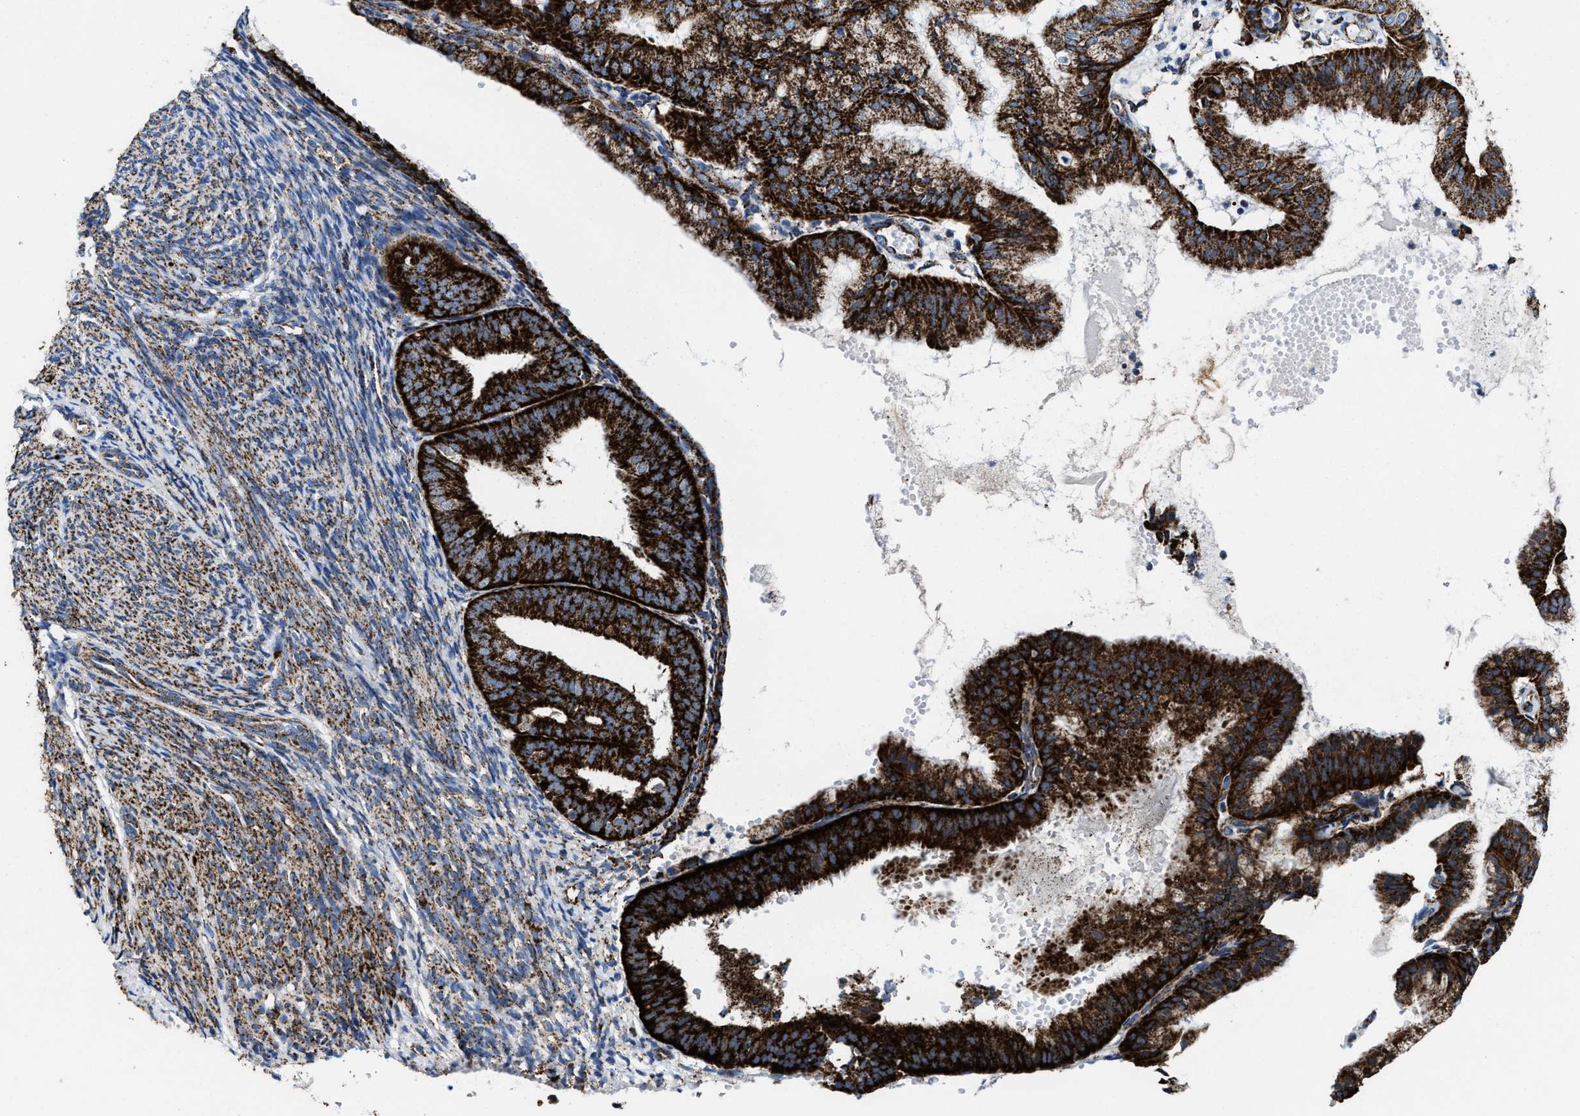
{"staining": {"intensity": "strong", "quantity": ">75%", "location": "cytoplasmic/membranous"}, "tissue": "endometrial cancer", "cell_type": "Tumor cells", "image_type": "cancer", "snomed": [{"axis": "morphology", "description": "Adenocarcinoma, NOS"}, {"axis": "topography", "description": "Endometrium"}], "caption": "IHC of human adenocarcinoma (endometrial) exhibits high levels of strong cytoplasmic/membranous staining in about >75% of tumor cells.", "gene": "ALDH1B1", "patient": {"sex": "female", "age": 63}}